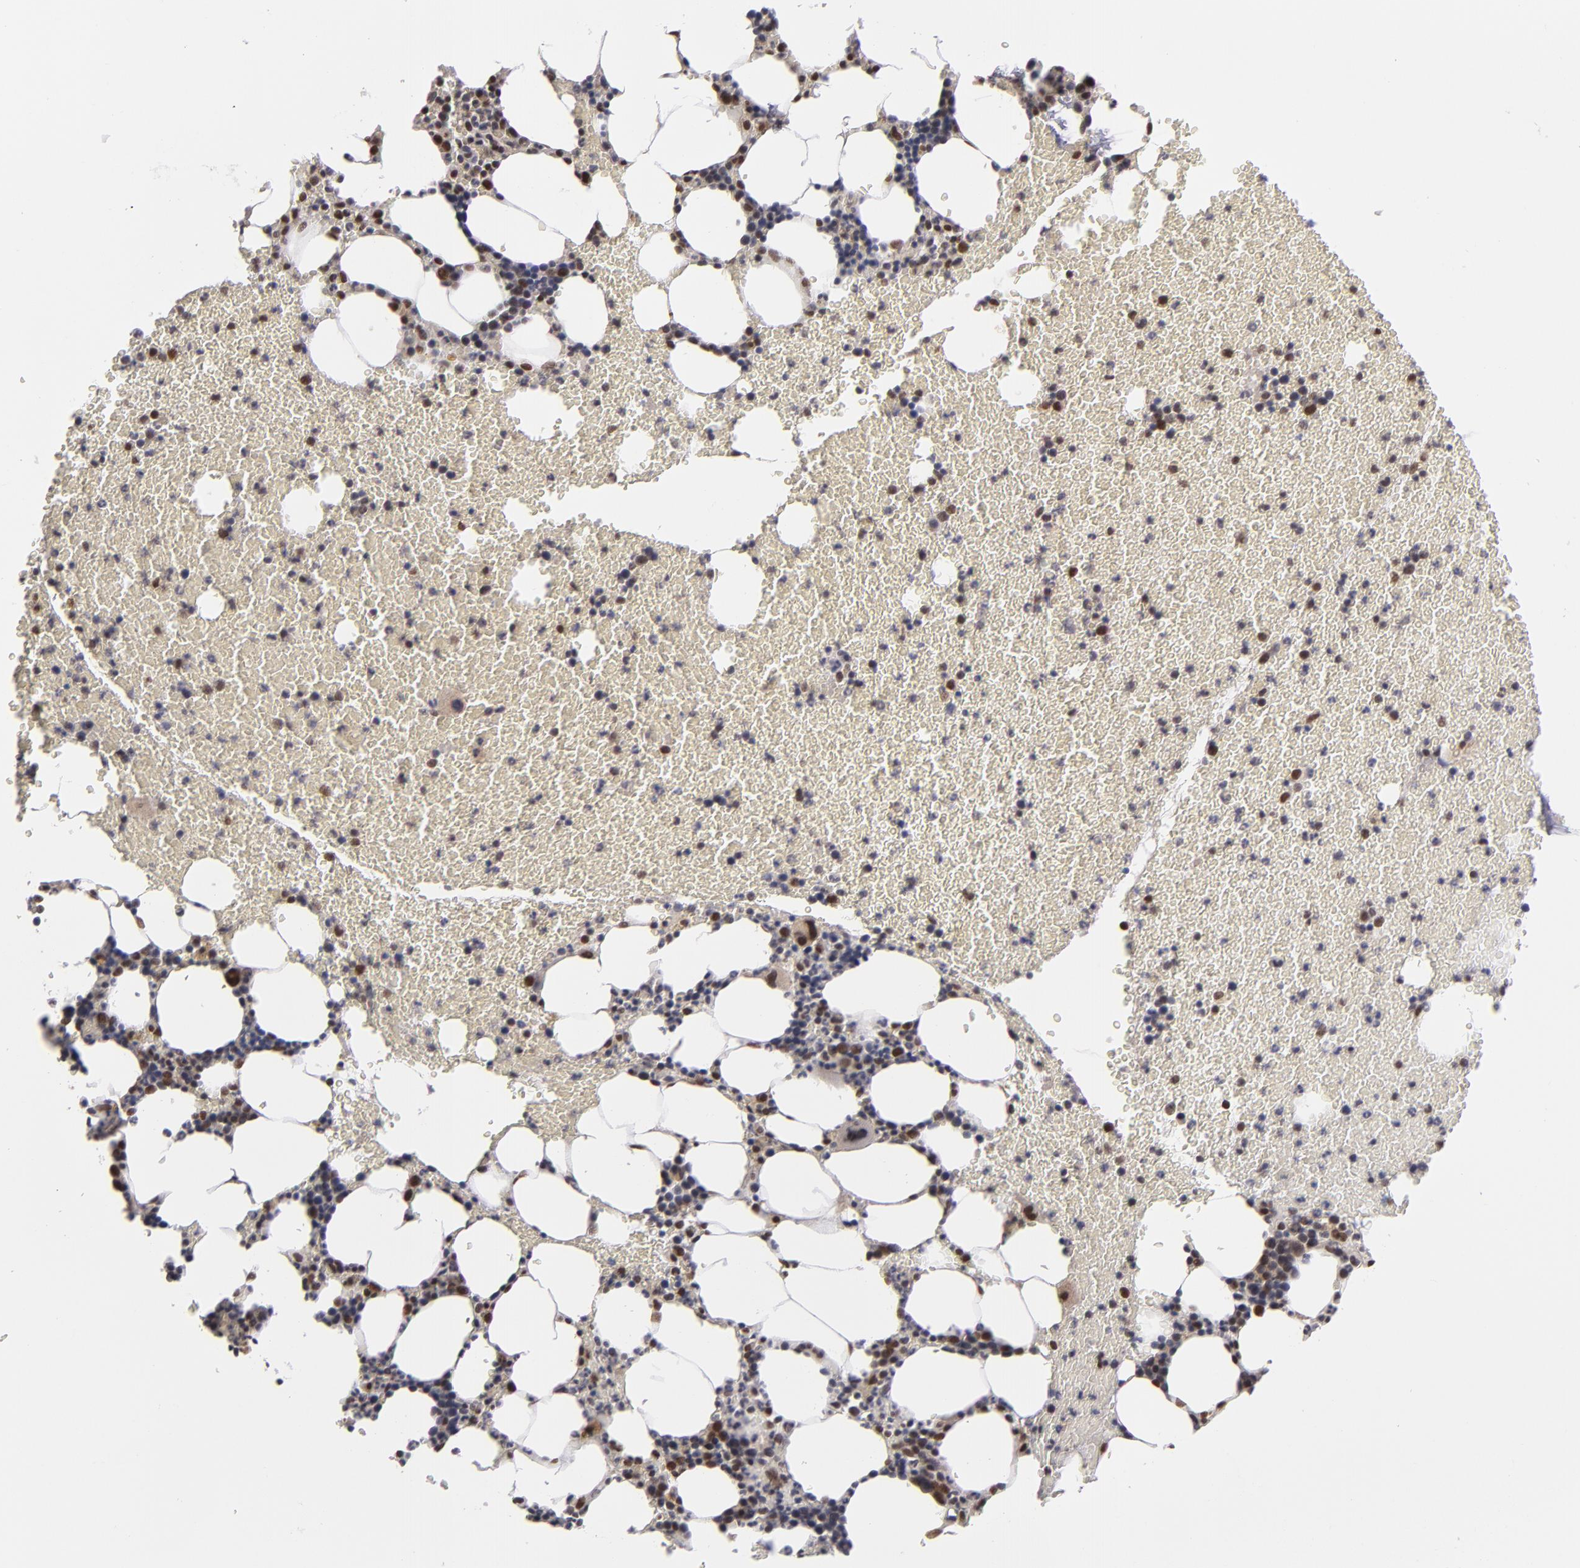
{"staining": {"intensity": "moderate", "quantity": "<25%", "location": "nuclear"}, "tissue": "bone marrow", "cell_type": "Hematopoietic cells", "image_type": "normal", "snomed": [{"axis": "morphology", "description": "Normal tissue, NOS"}, {"axis": "topography", "description": "Bone marrow"}], "caption": "Immunohistochemistry (DAB) staining of normal bone marrow exhibits moderate nuclear protein positivity in approximately <25% of hematopoietic cells. The staining was performed using DAB (3,3'-diaminobenzidine) to visualize the protein expression in brown, while the nuclei were stained in blue with hematoxylin (Magnification: 20x).", "gene": "ZNF234", "patient": {"sex": "female", "age": 84}}